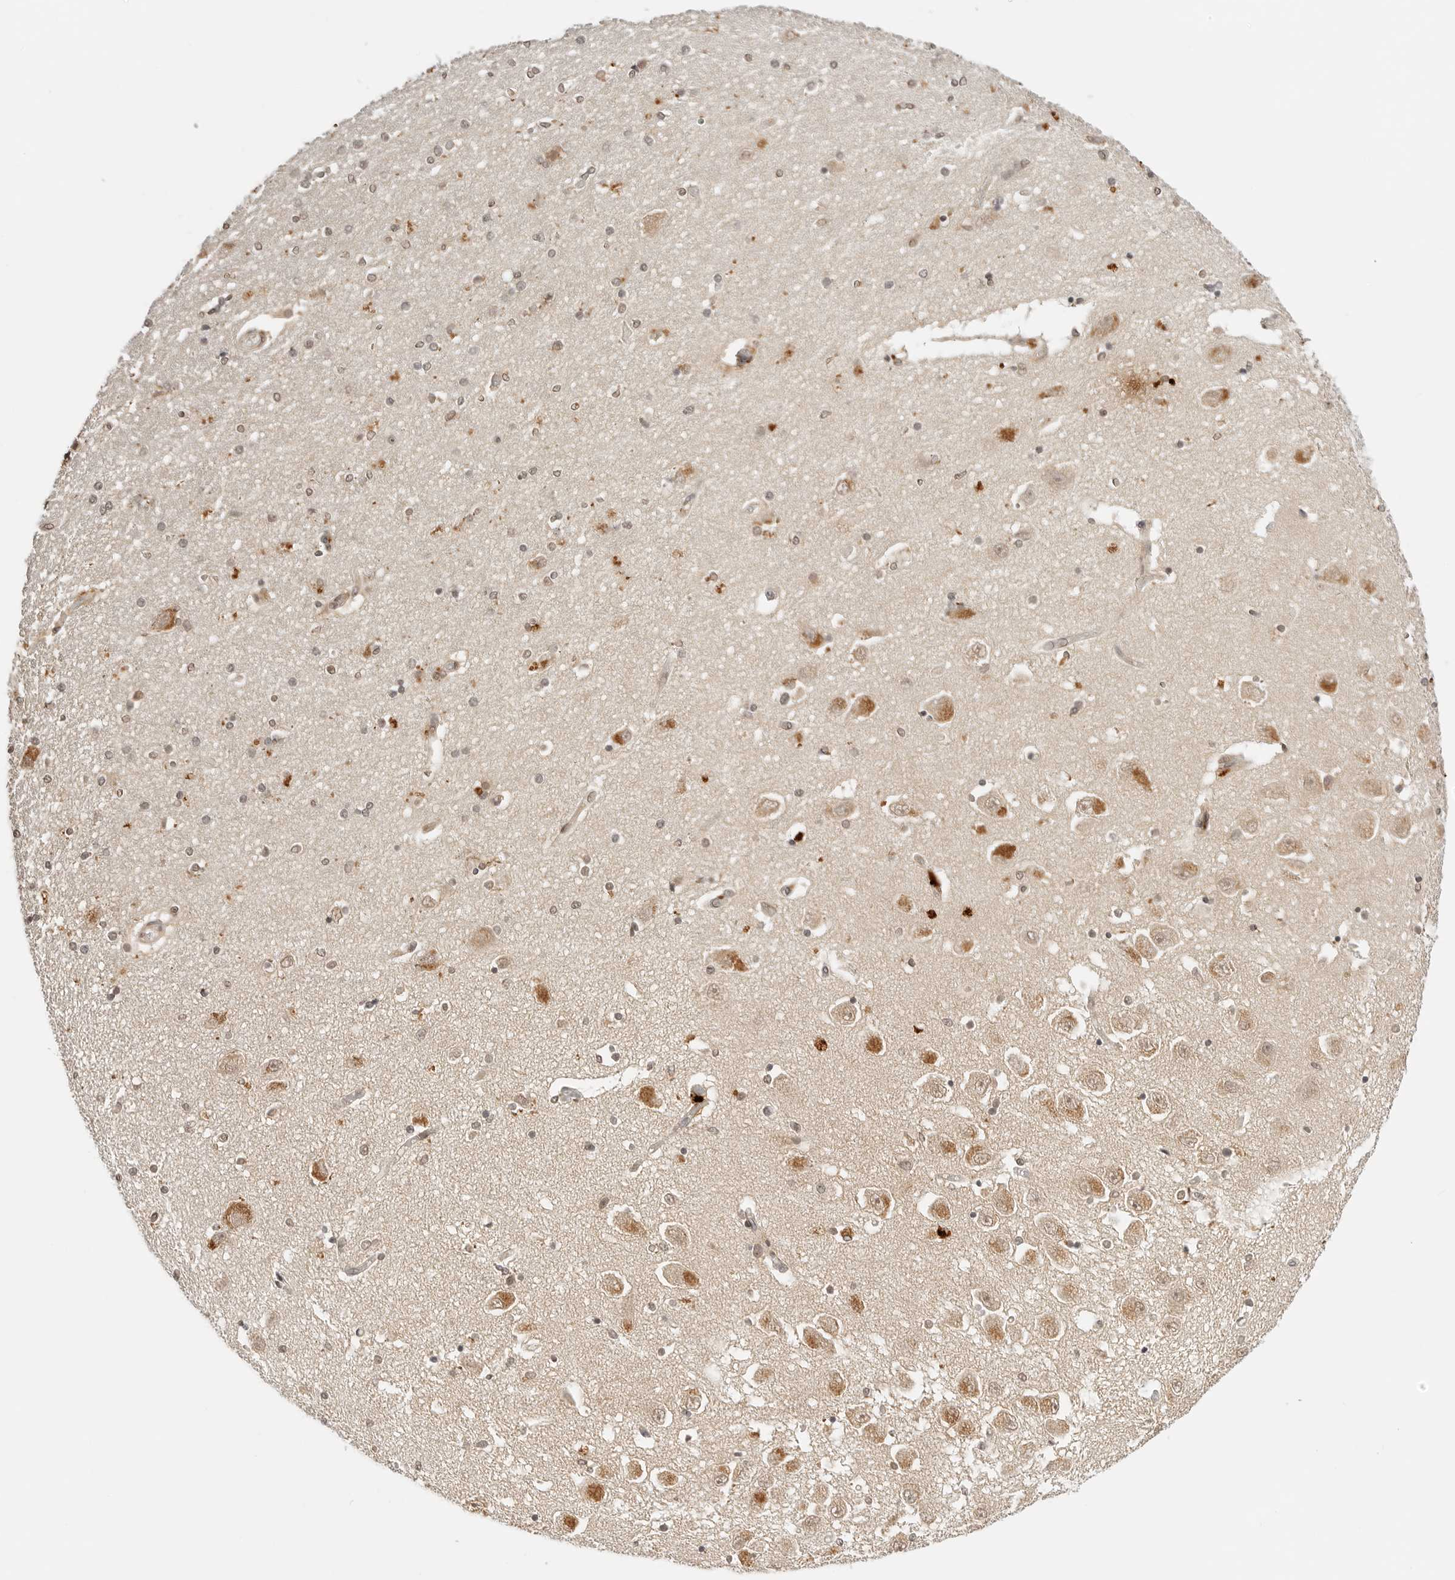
{"staining": {"intensity": "weak", "quantity": ">75%", "location": "cytoplasmic/membranous,nuclear"}, "tissue": "hippocampus", "cell_type": "Glial cells", "image_type": "normal", "snomed": [{"axis": "morphology", "description": "Normal tissue, NOS"}, {"axis": "topography", "description": "Hippocampus"}], "caption": "Weak cytoplasmic/membranous,nuclear staining is seen in about >75% of glial cells in normal hippocampus. Nuclei are stained in blue.", "gene": "GPR34", "patient": {"sex": "female", "age": 54}}